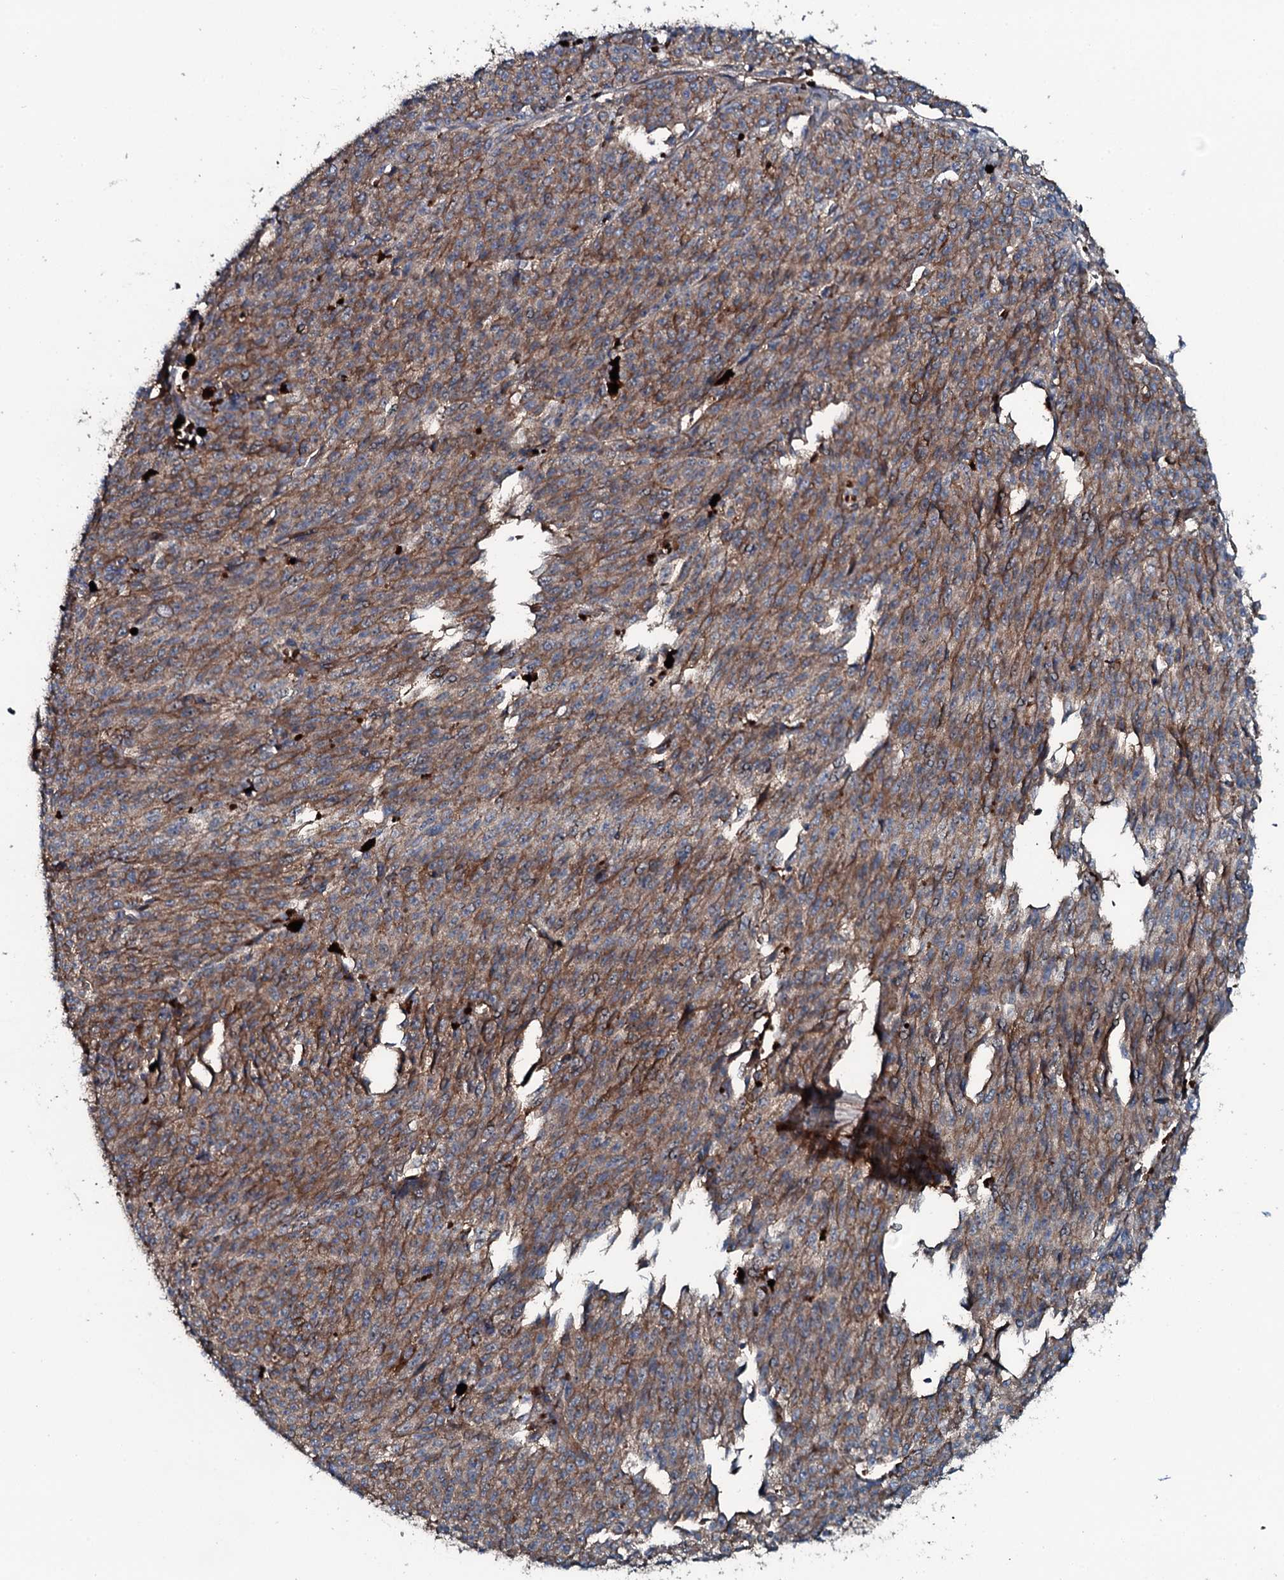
{"staining": {"intensity": "moderate", "quantity": ">75%", "location": "cytoplasmic/membranous"}, "tissue": "melanoma", "cell_type": "Tumor cells", "image_type": "cancer", "snomed": [{"axis": "morphology", "description": "Malignant melanoma, NOS"}, {"axis": "topography", "description": "Skin"}], "caption": "IHC (DAB (3,3'-diaminobenzidine)) staining of human melanoma shows moderate cytoplasmic/membranous protein staining in approximately >75% of tumor cells.", "gene": "TRIM7", "patient": {"sex": "female", "age": 52}}